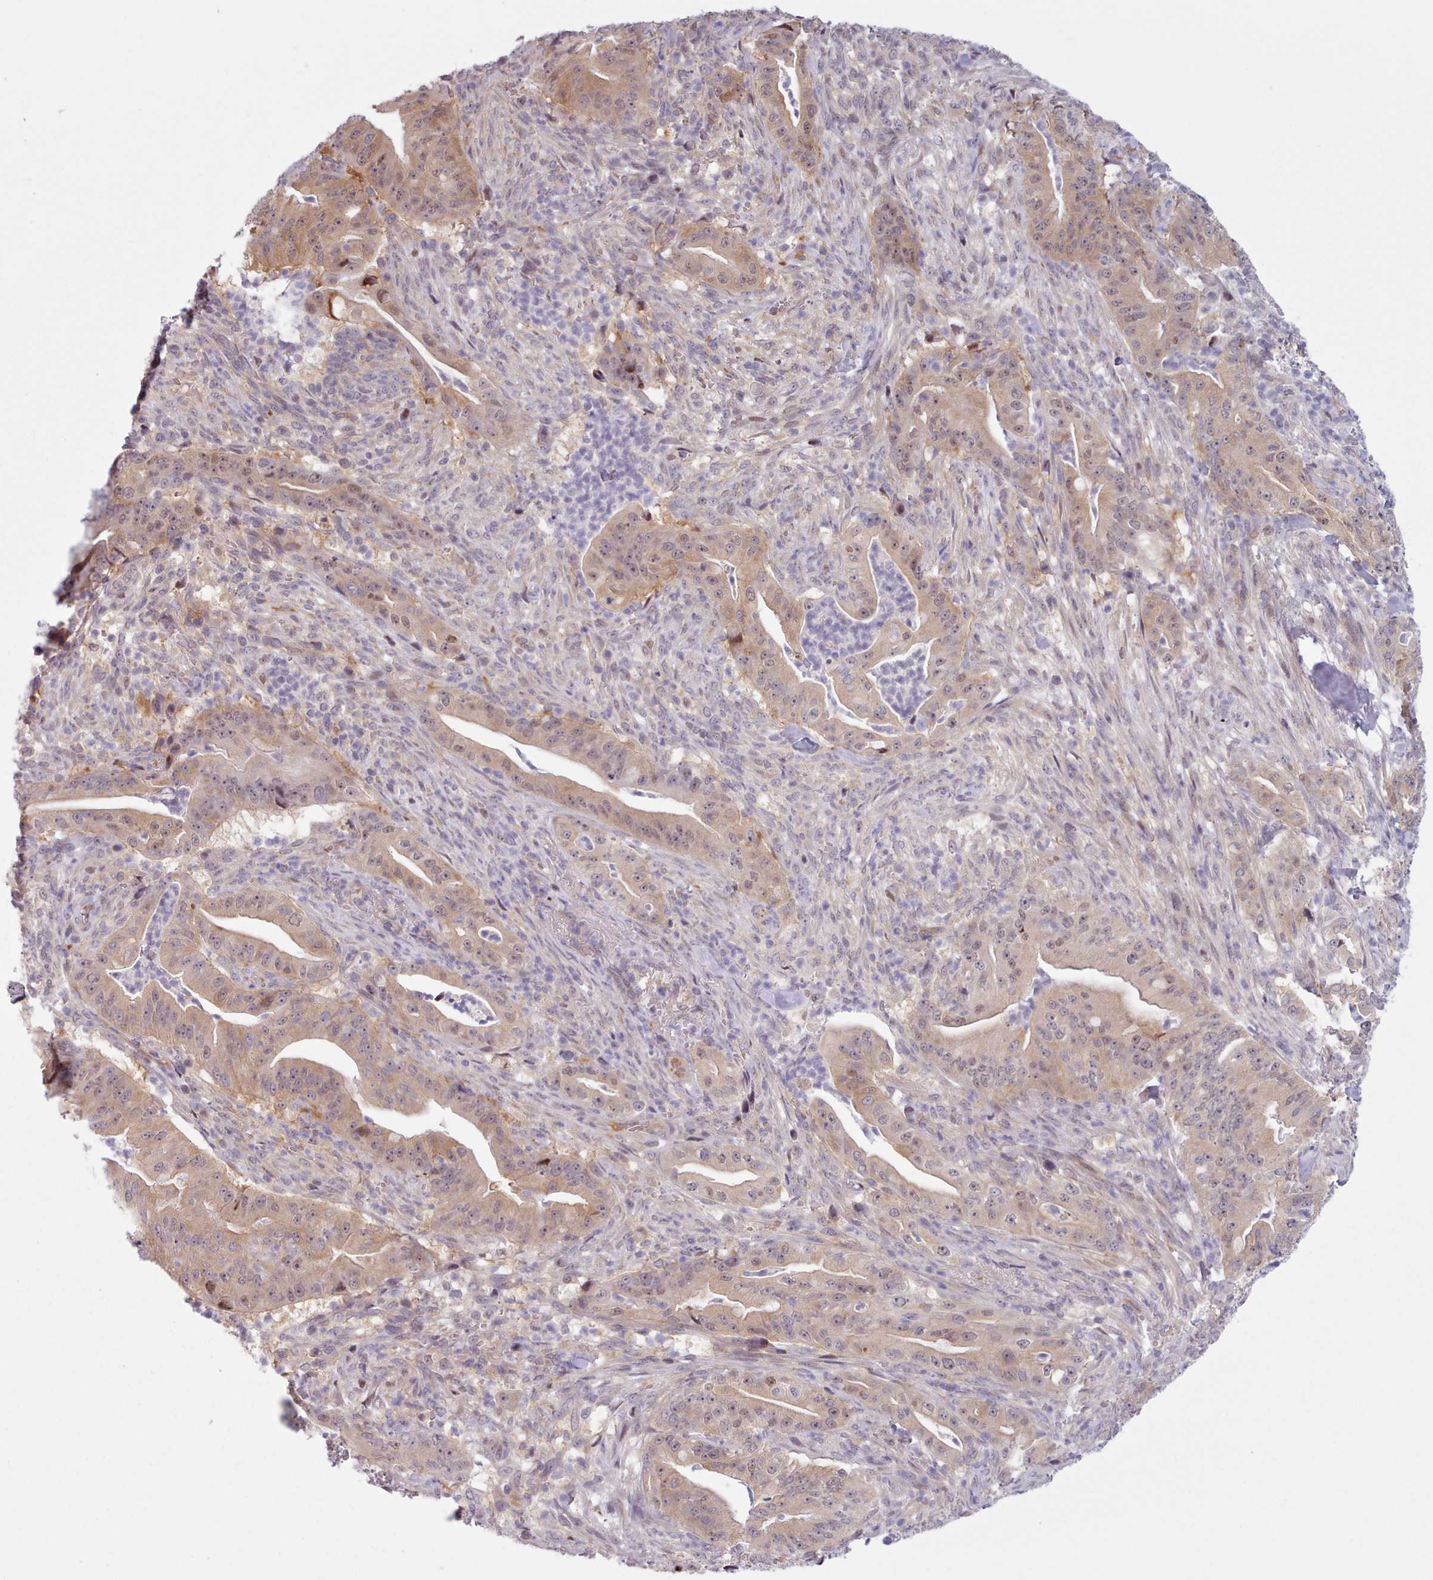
{"staining": {"intensity": "moderate", "quantity": "25%-75%", "location": "cytoplasmic/membranous"}, "tissue": "pancreatic cancer", "cell_type": "Tumor cells", "image_type": "cancer", "snomed": [{"axis": "morphology", "description": "Adenocarcinoma, NOS"}, {"axis": "topography", "description": "Pancreas"}], "caption": "The micrograph exhibits staining of pancreatic adenocarcinoma, revealing moderate cytoplasmic/membranous protein positivity (brown color) within tumor cells.", "gene": "KBTBD7", "patient": {"sex": "male", "age": 71}}